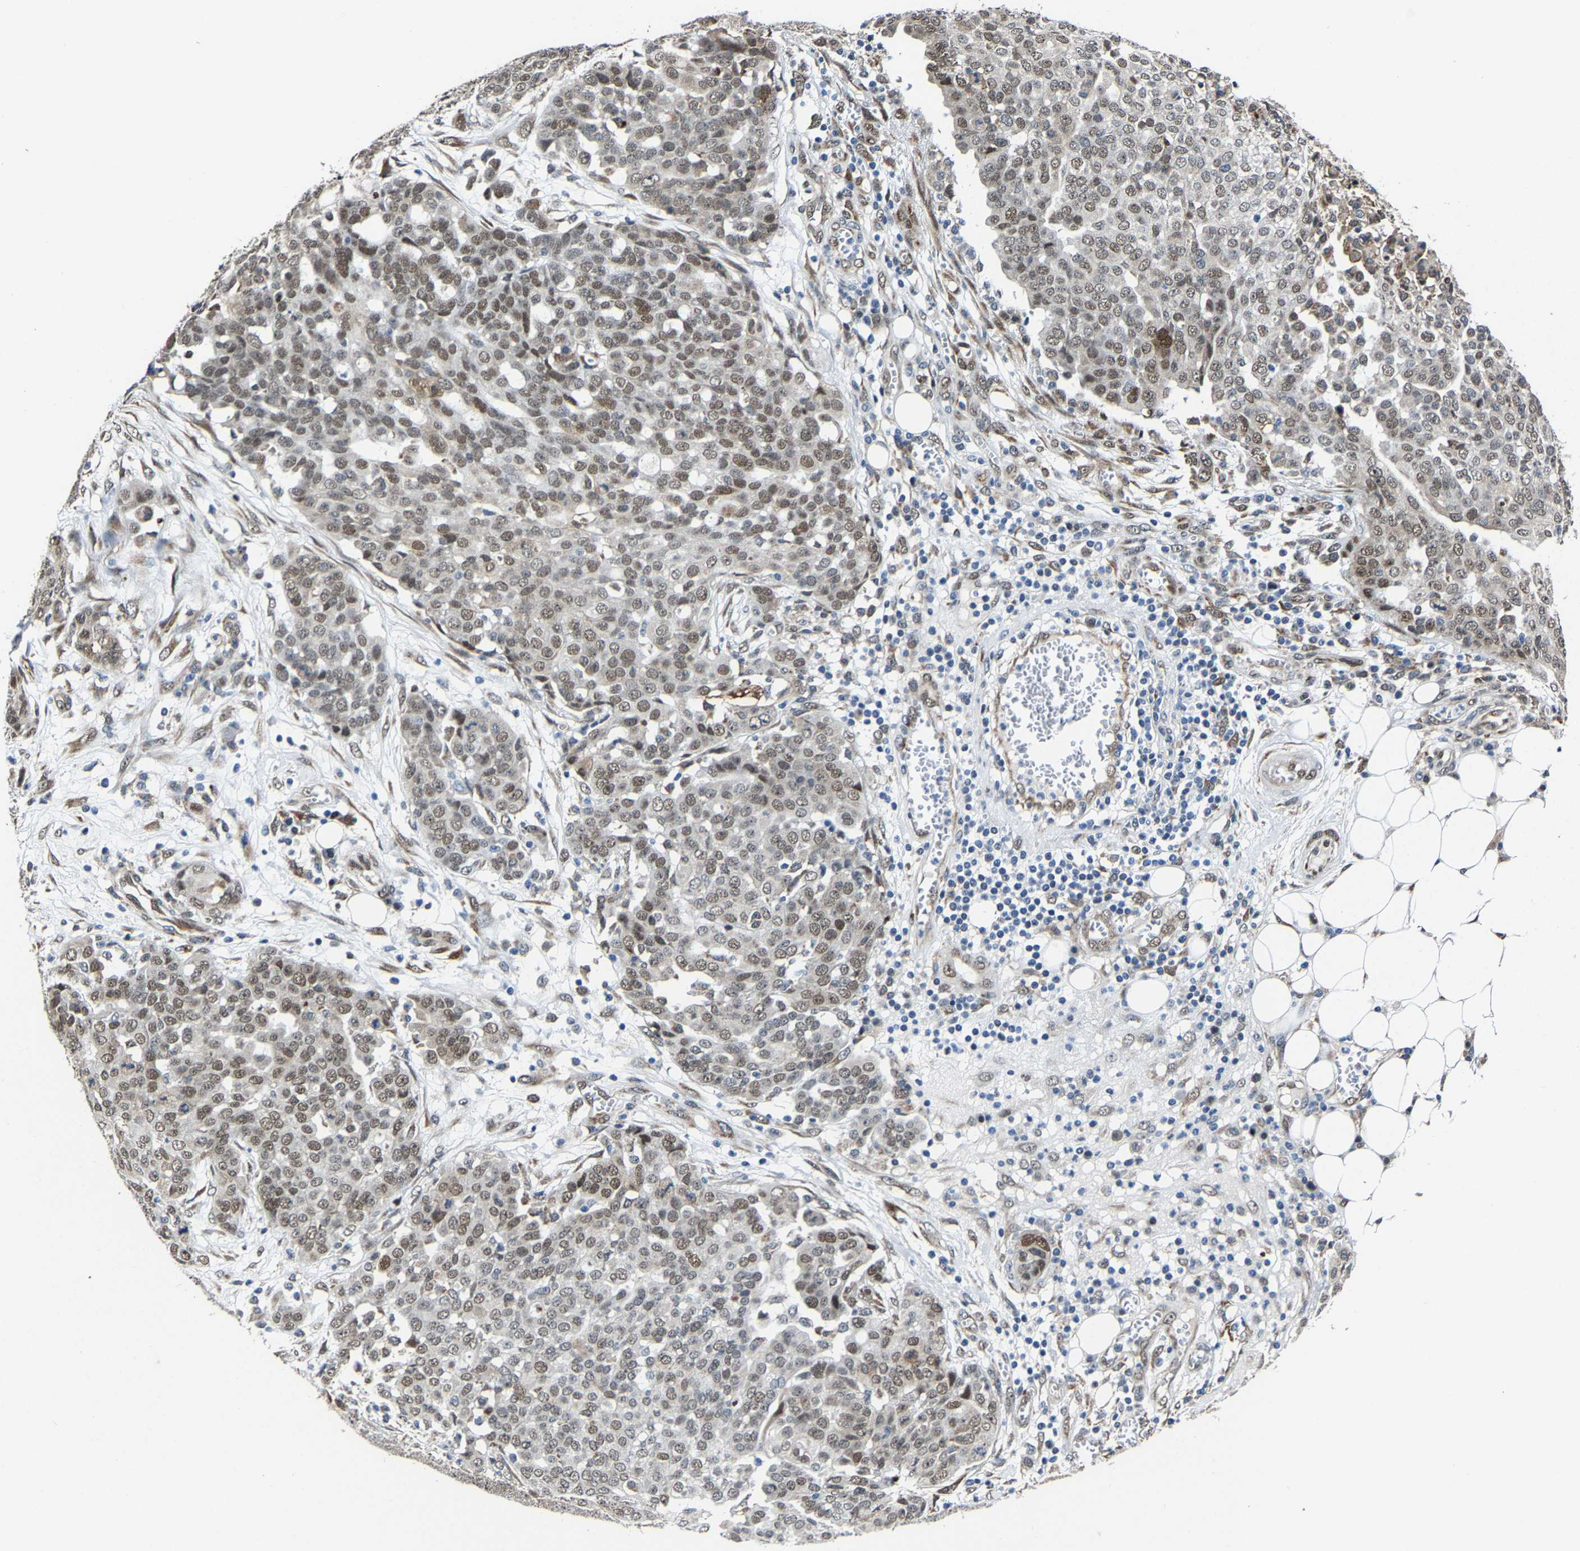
{"staining": {"intensity": "moderate", "quantity": "25%-75%", "location": "nuclear"}, "tissue": "ovarian cancer", "cell_type": "Tumor cells", "image_type": "cancer", "snomed": [{"axis": "morphology", "description": "Cystadenocarcinoma, serous, NOS"}, {"axis": "topography", "description": "Soft tissue"}, {"axis": "topography", "description": "Ovary"}], "caption": "Serous cystadenocarcinoma (ovarian) stained for a protein displays moderate nuclear positivity in tumor cells.", "gene": "METTL1", "patient": {"sex": "female", "age": 57}}